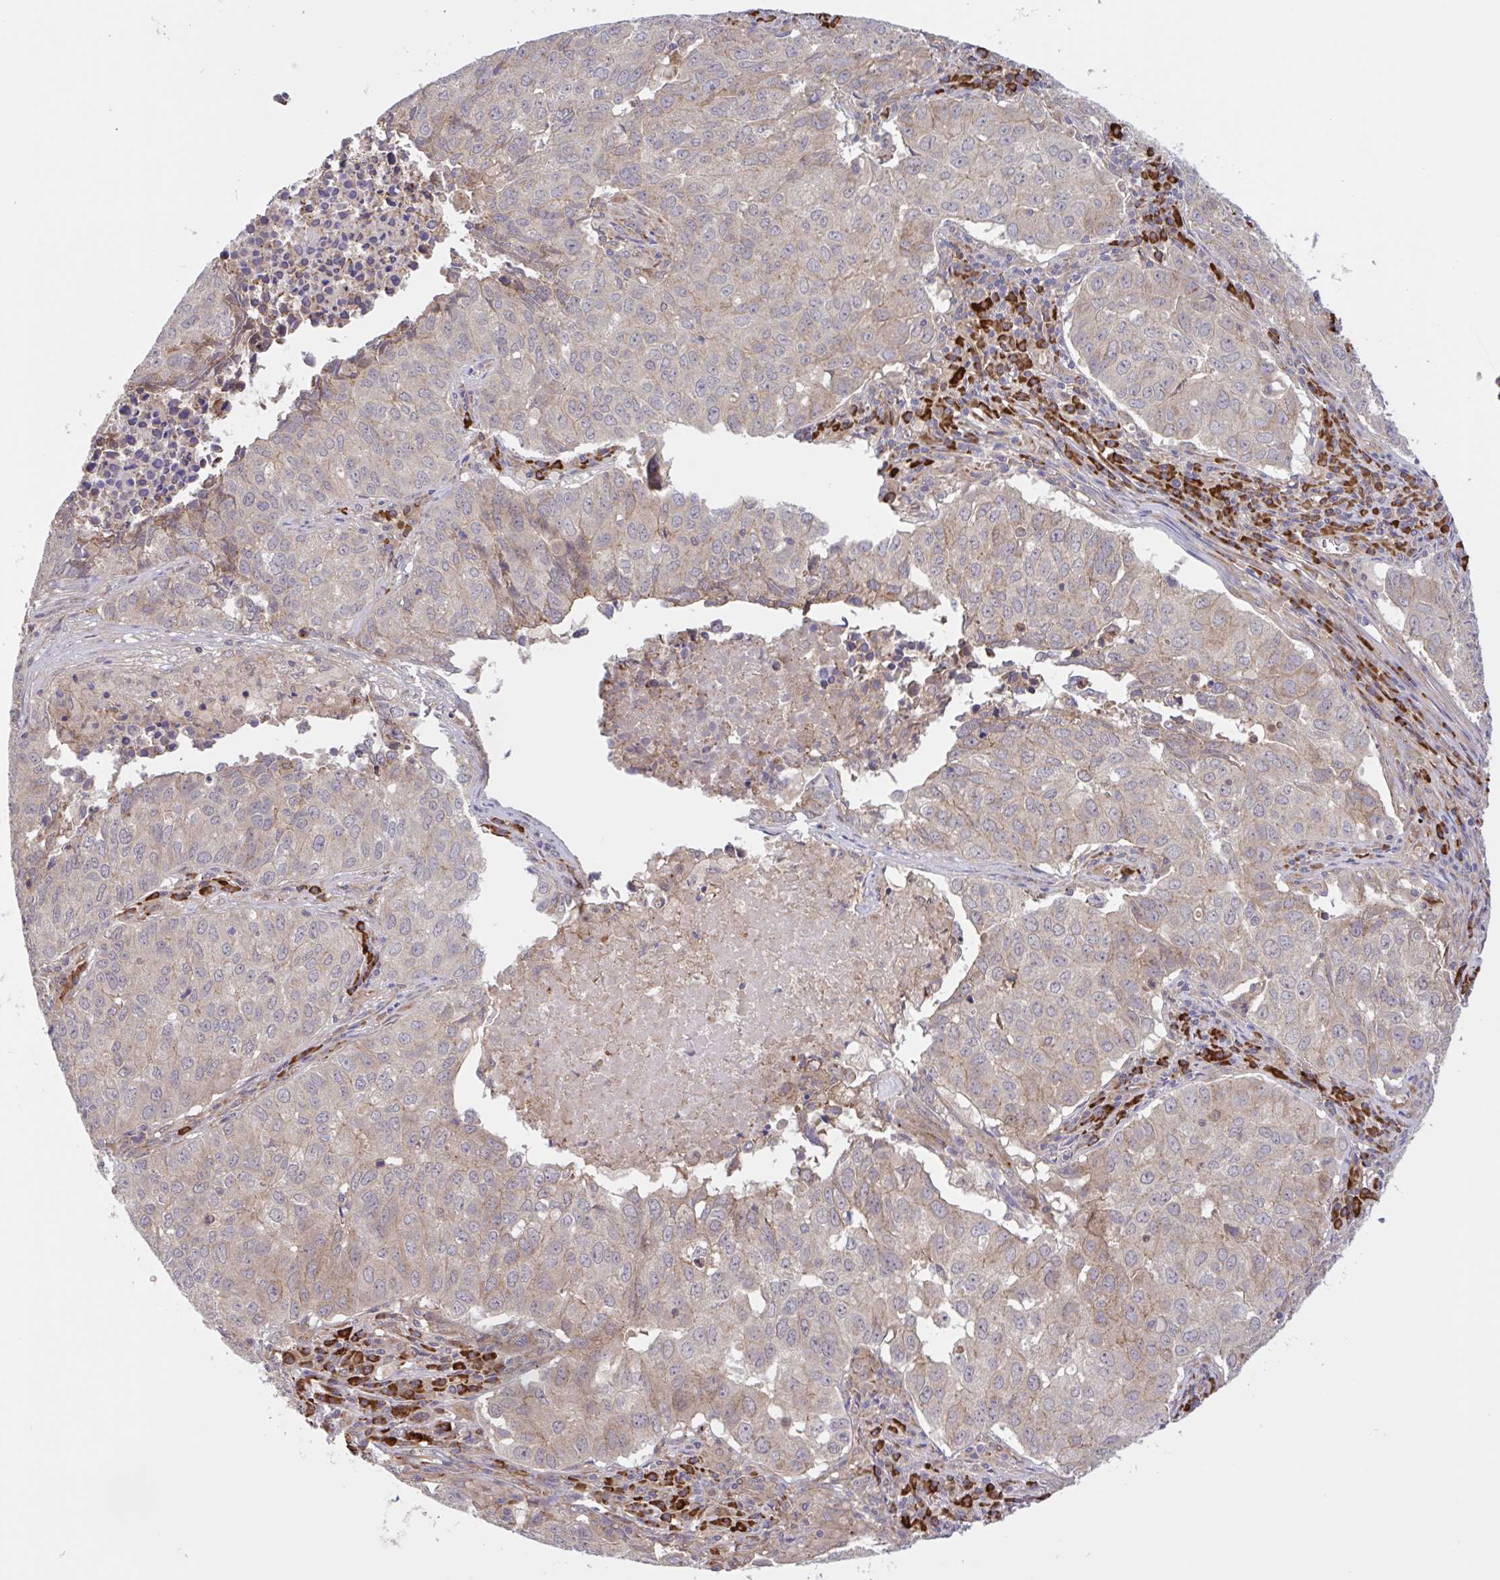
{"staining": {"intensity": "weak", "quantity": "25%-75%", "location": "cytoplasmic/membranous"}, "tissue": "lung cancer", "cell_type": "Tumor cells", "image_type": "cancer", "snomed": [{"axis": "morphology", "description": "Adenocarcinoma, NOS"}, {"axis": "topography", "description": "Lung"}], "caption": "A photomicrograph of adenocarcinoma (lung) stained for a protein demonstrates weak cytoplasmic/membranous brown staining in tumor cells. (DAB IHC with brightfield microscopy, high magnification).", "gene": "INTS10", "patient": {"sex": "female", "age": 50}}